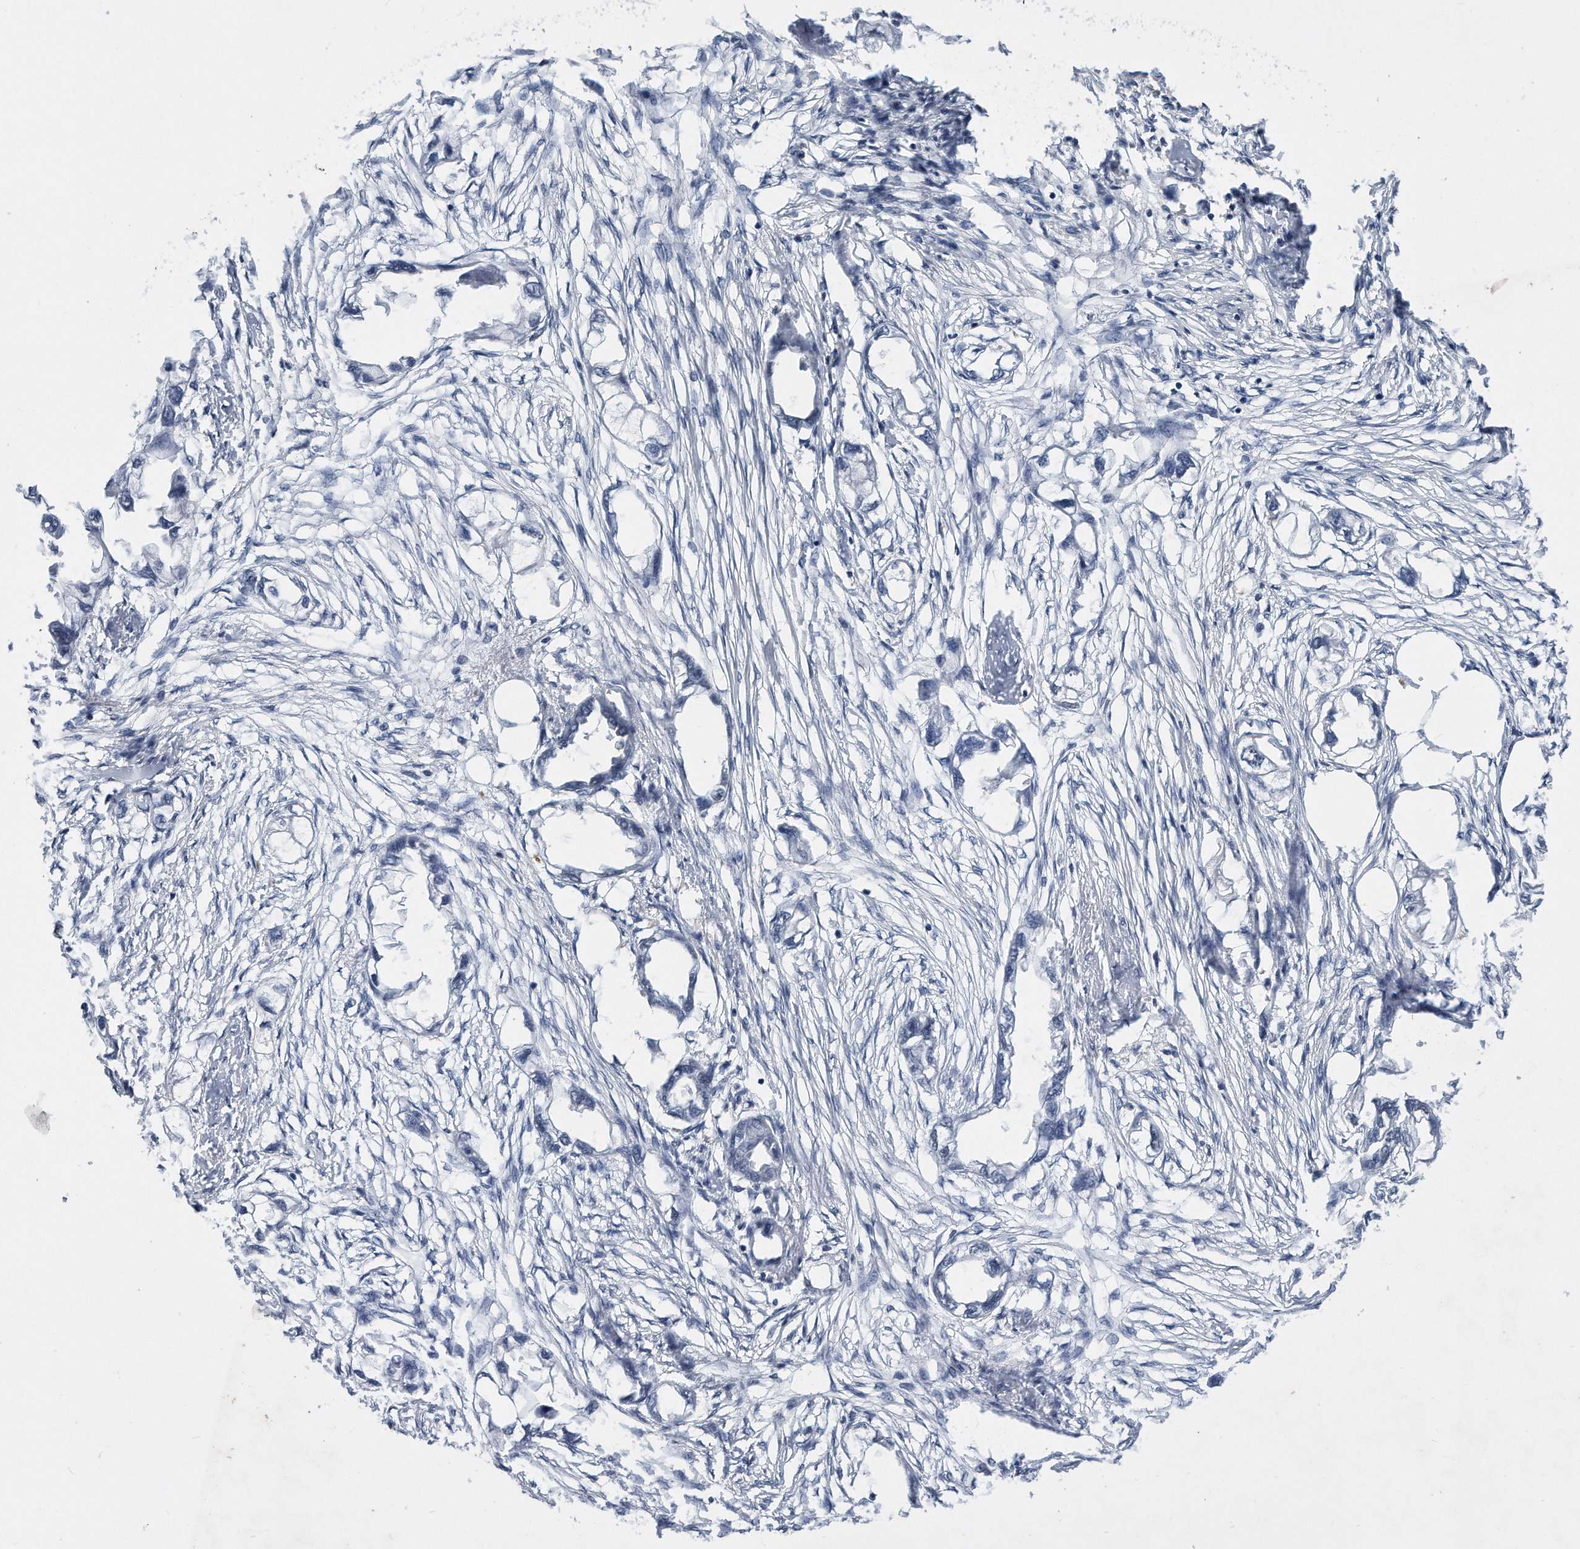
{"staining": {"intensity": "negative", "quantity": "none", "location": "none"}, "tissue": "endometrial cancer", "cell_type": "Tumor cells", "image_type": "cancer", "snomed": [{"axis": "morphology", "description": "Adenocarcinoma, NOS"}, {"axis": "morphology", "description": "Adenocarcinoma, metastatic, NOS"}, {"axis": "topography", "description": "Adipose tissue"}, {"axis": "topography", "description": "Endometrium"}], "caption": "DAB immunohistochemical staining of human endometrial adenocarcinoma exhibits no significant staining in tumor cells.", "gene": "TP53INP1", "patient": {"sex": "female", "age": 67}}